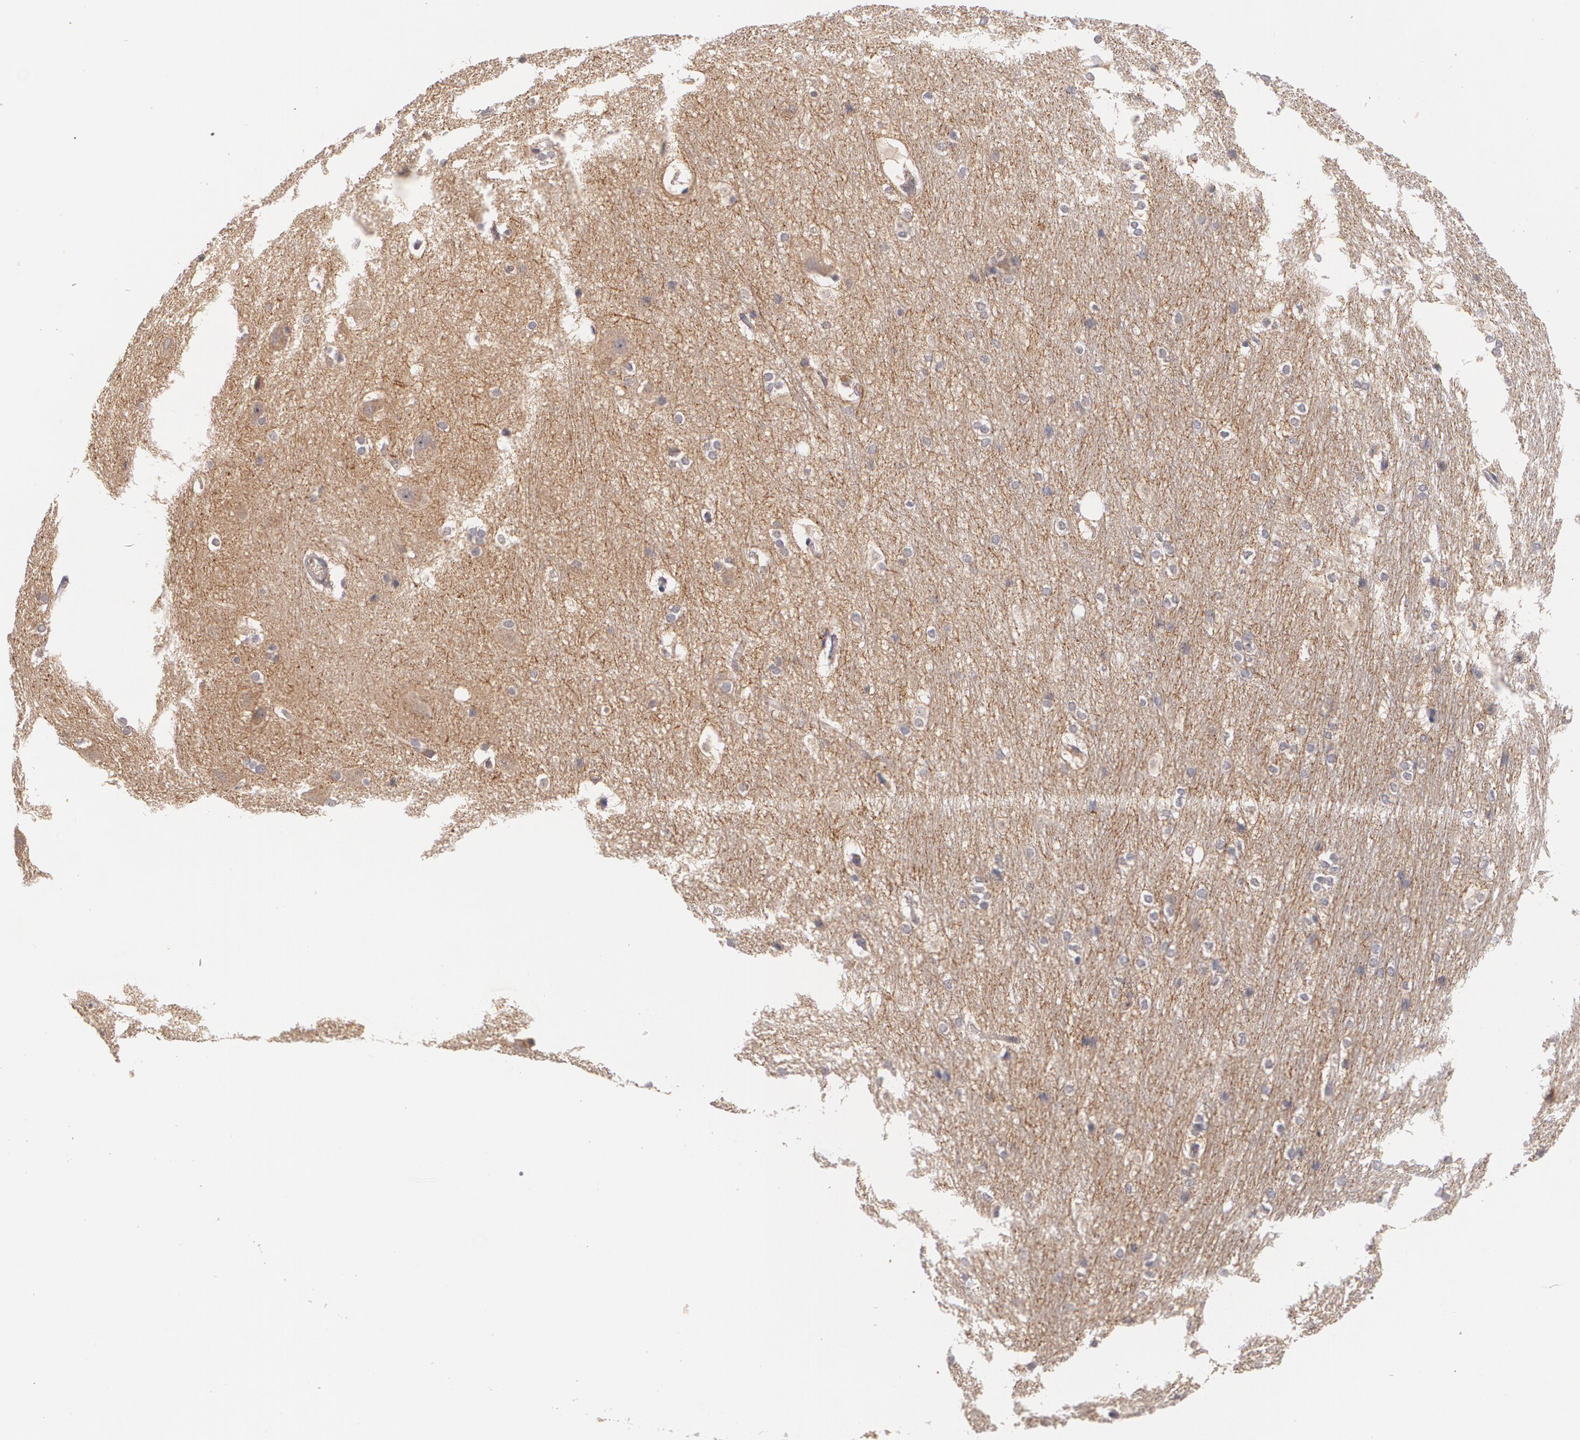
{"staining": {"intensity": "weak", "quantity": "<25%", "location": "cytoplasmic/membranous"}, "tissue": "hippocampus", "cell_type": "Glial cells", "image_type": "normal", "snomed": [{"axis": "morphology", "description": "Normal tissue, NOS"}, {"axis": "topography", "description": "Hippocampus"}], "caption": "Normal hippocampus was stained to show a protein in brown. There is no significant positivity in glial cells. Brightfield microscopy of immunohistochemistry stained with DAB (brown) and hematoxylin (blue), captured at high magnification.", "gene": "IFNGR2", "patient": {"sex": "female", "age": 19}}